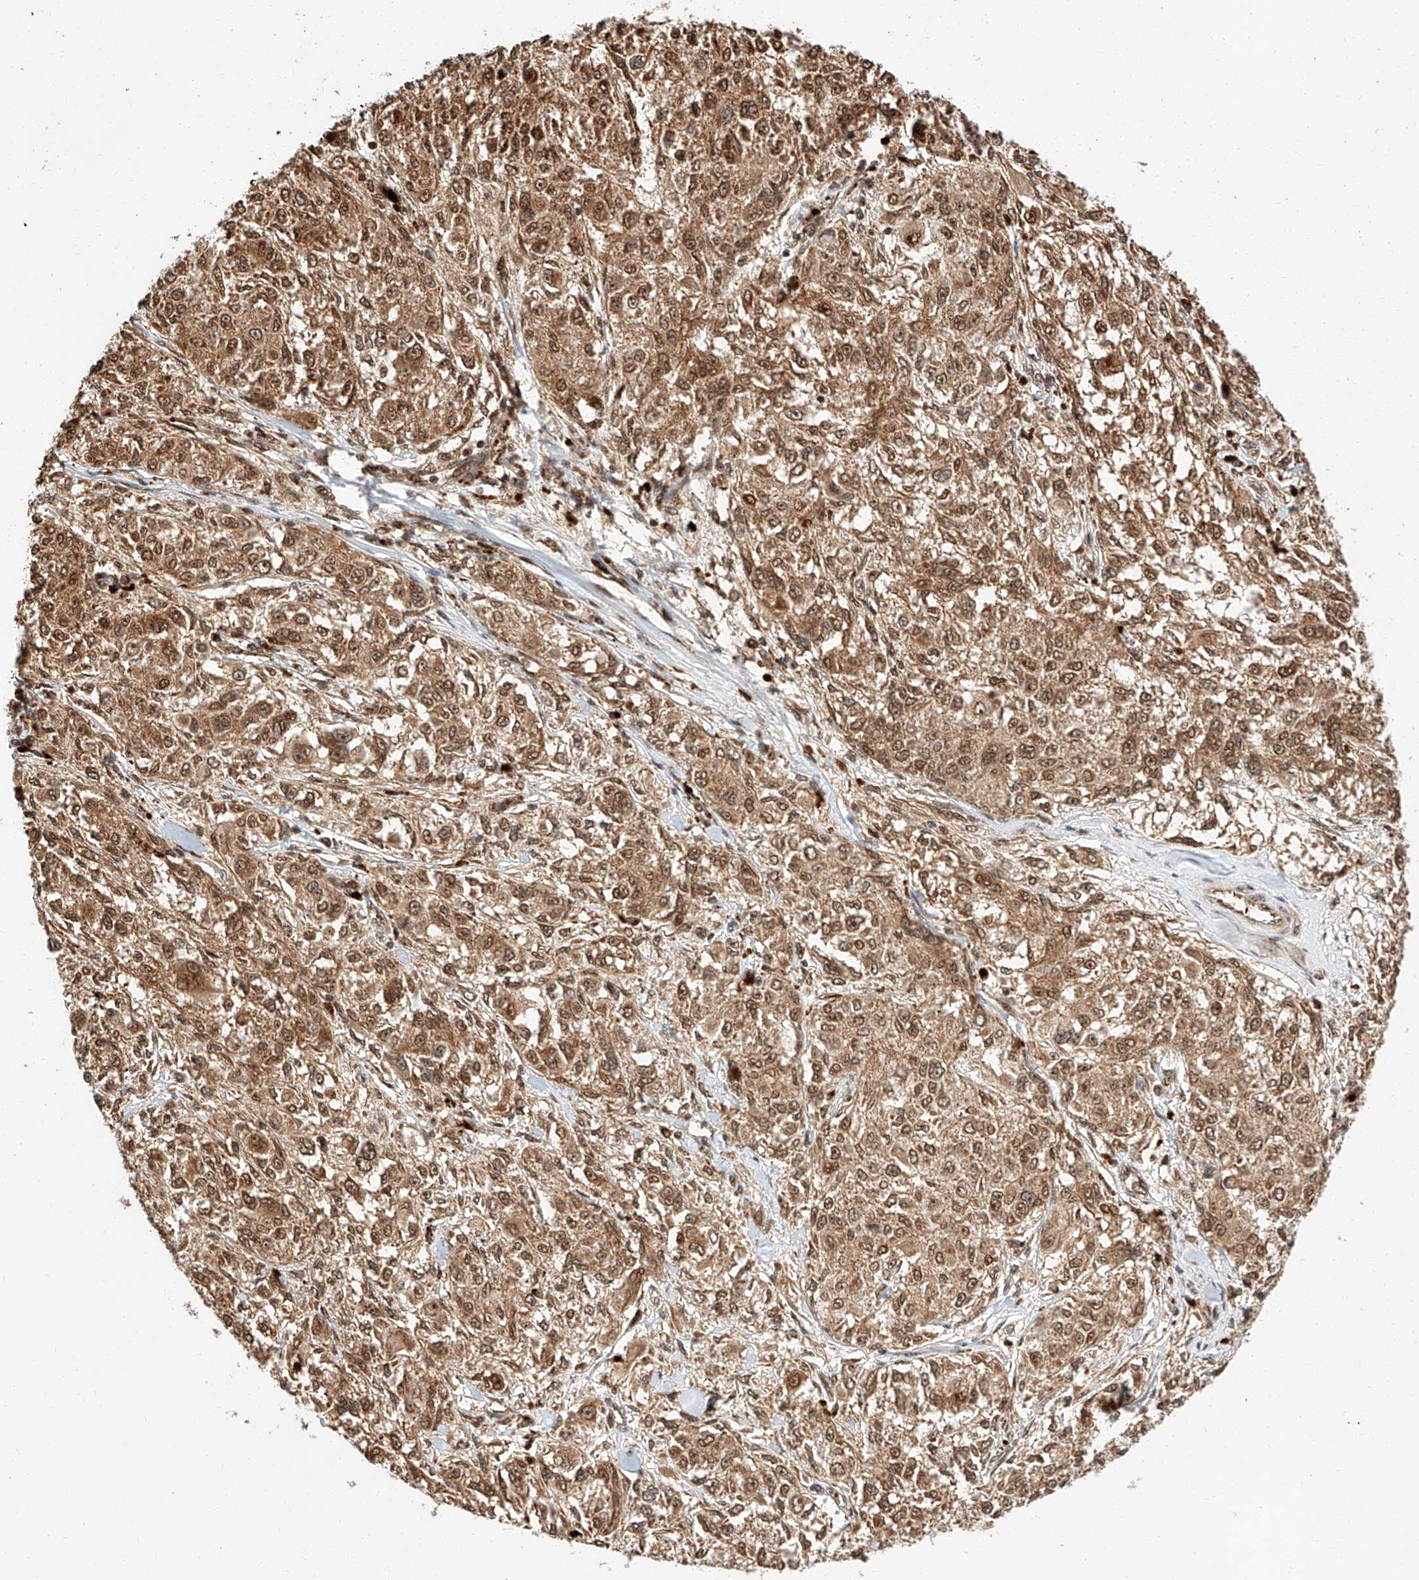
{"staining": {"intensity": "moderate", "quantity": ">75%", "location": "cytoplasmic/membranous,nuclear"}, "tissue": "melanoma", "cell_type": "Tumor cells", "image_type": "cancer", "snomed": [{"axis": "morphology", "description": "Necrosis, NOS"}, {"axis": "morphology", "description": "Malignant melanoma, NOS"}, {"axis": "topography", "description": "Skin"}], "caption": "Human melanoma stained with a protein marker shows moderate staining in tumor cells.", "gene": "THTPA", "patient": {"sex": "female", "age": 87}}